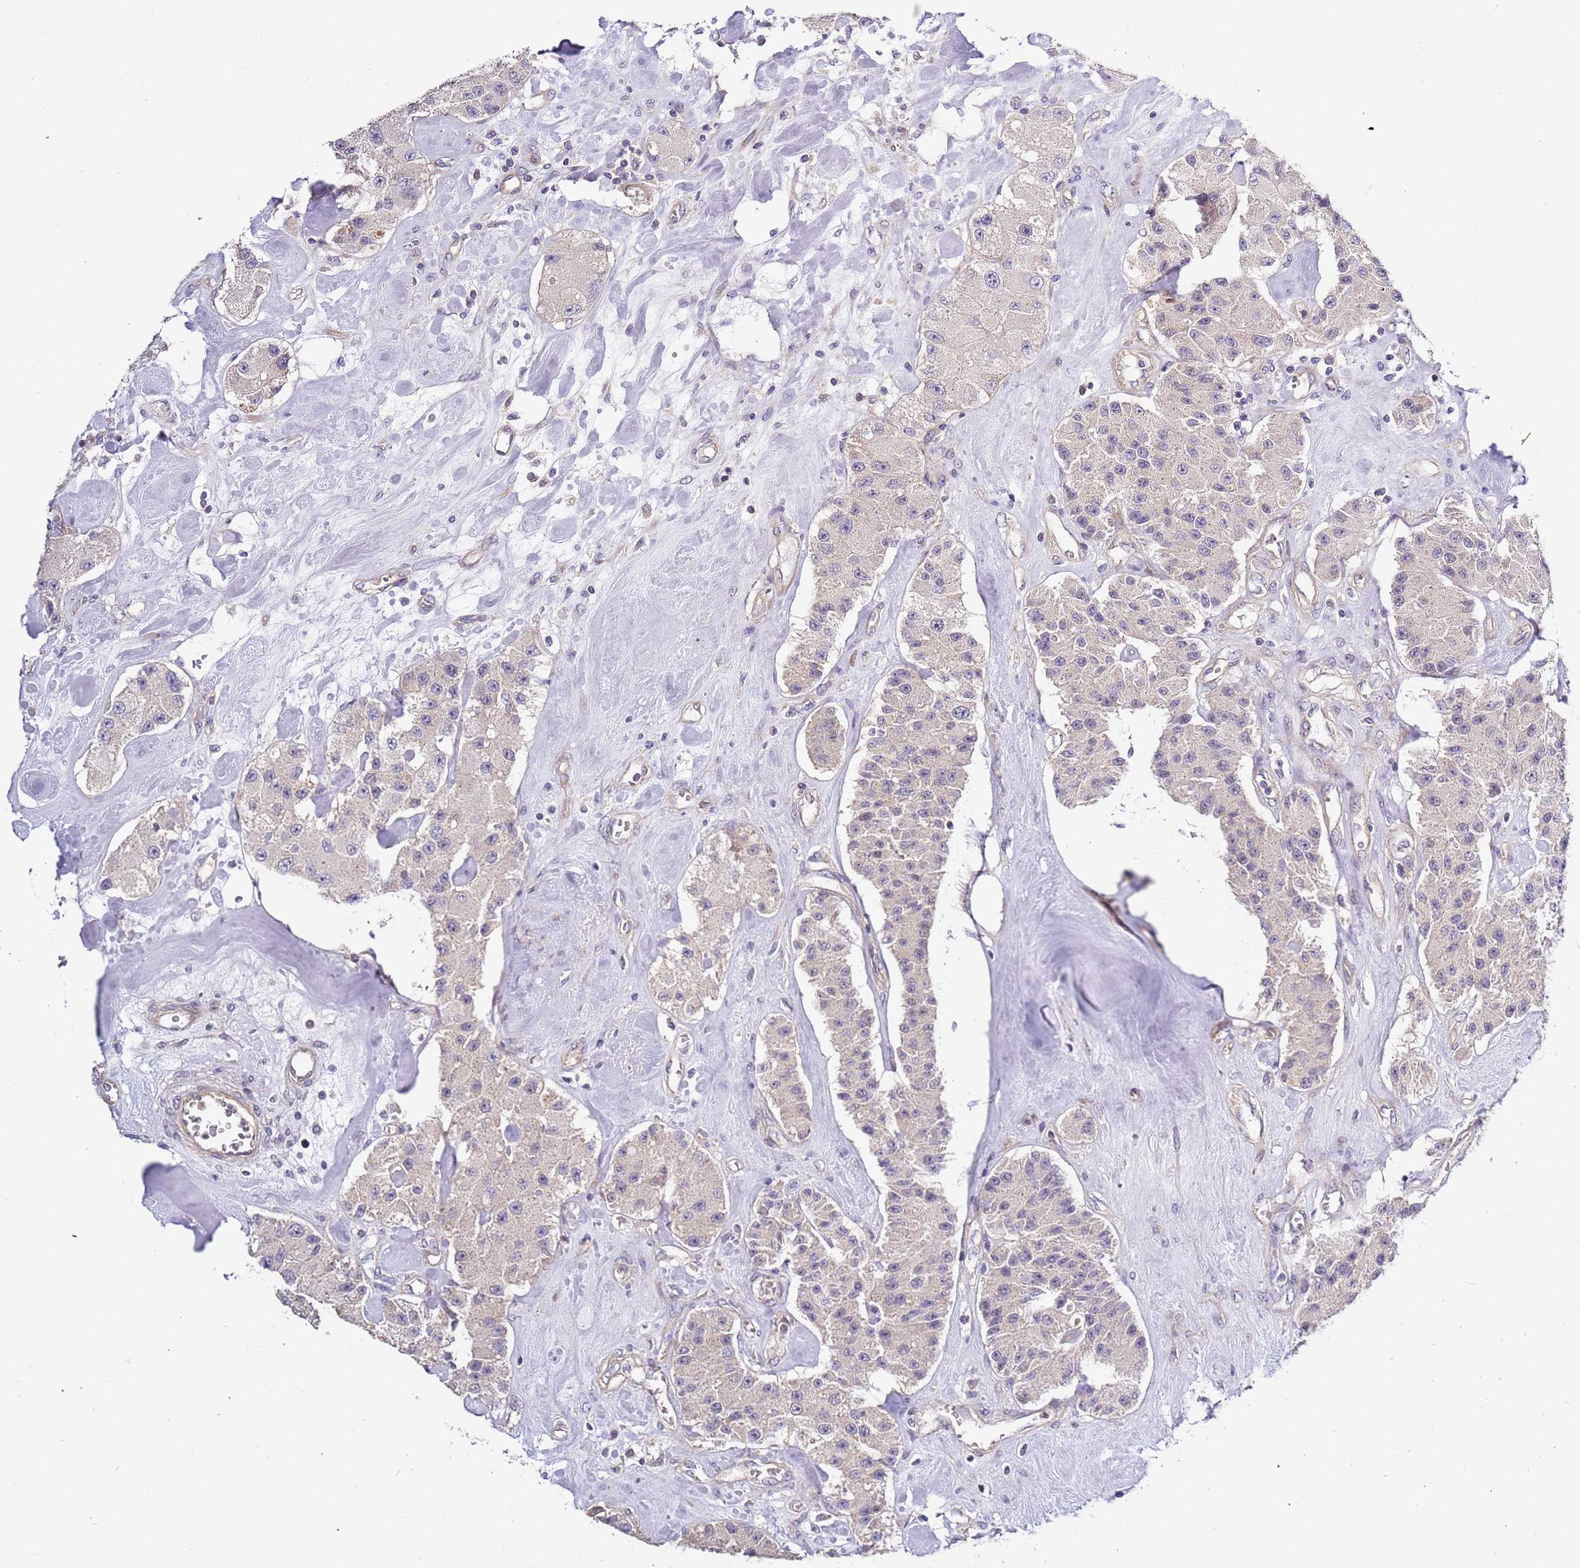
{"staining": {"intensity": "negative", "quantity": "none", "location": "none"}, "tissue": "carcinoid", "cell_type": "Tumor cells", "image_type": "cancer", "snomed": [{"axis": "morphology", "description": "Carcinoid, malignant, NOS"}, {"axis": "topography", "description": "Pancreas"}], "caption": "Immunohistochemistry (IHC) image of carcinoid stained for a protein (brown), which demonstrates no positivity in tumor cells.", "gene": "LAMB4", "patient": {"sex": "male", "age": 41}}